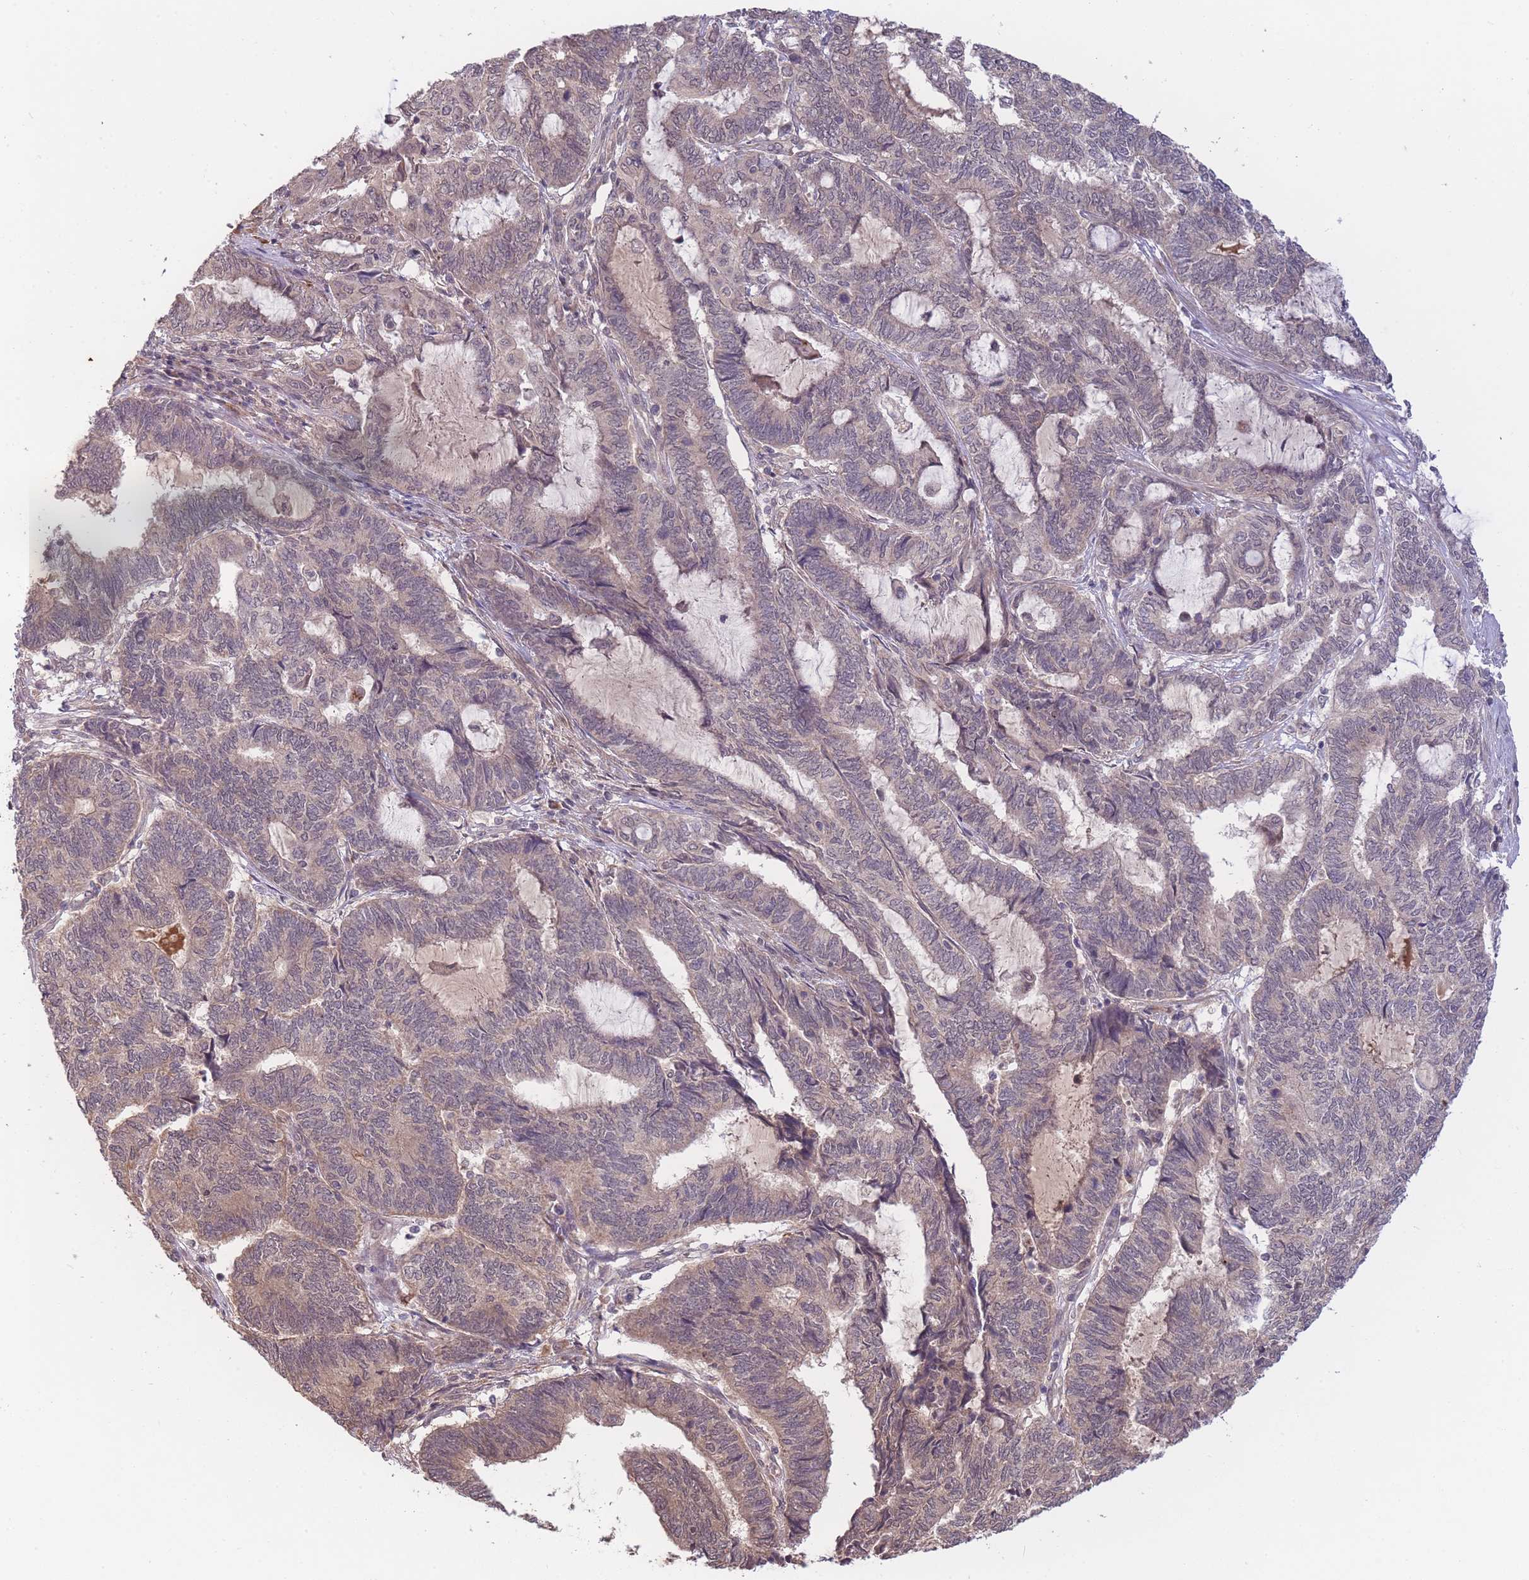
{"staining": {"intensity": "weak", "quantity": "25%-75%", "location": "cytoplasmic/membranous"}, "tissue": "endometrial cancer", "cell_type": "Tumor cells", "image_type": "cancer", "snomed": [{"axis": "morphology", "description": "Adenocarcinoma, NOS"}, {"axis": "topography", "description": "Uterus"}, {"axis": "topography", "description": "Endometrium"}], "caption": "IHC (DAB) staining of endometrial cancer shows weak cytoplasmic/membranous protein staining in approximately 25%-75% of tumor cells. (DAB = brown stain, brightfield microscopy at high magnification).", "gene": "SMC6", "patient": {"sex": "female", "age": 70}}